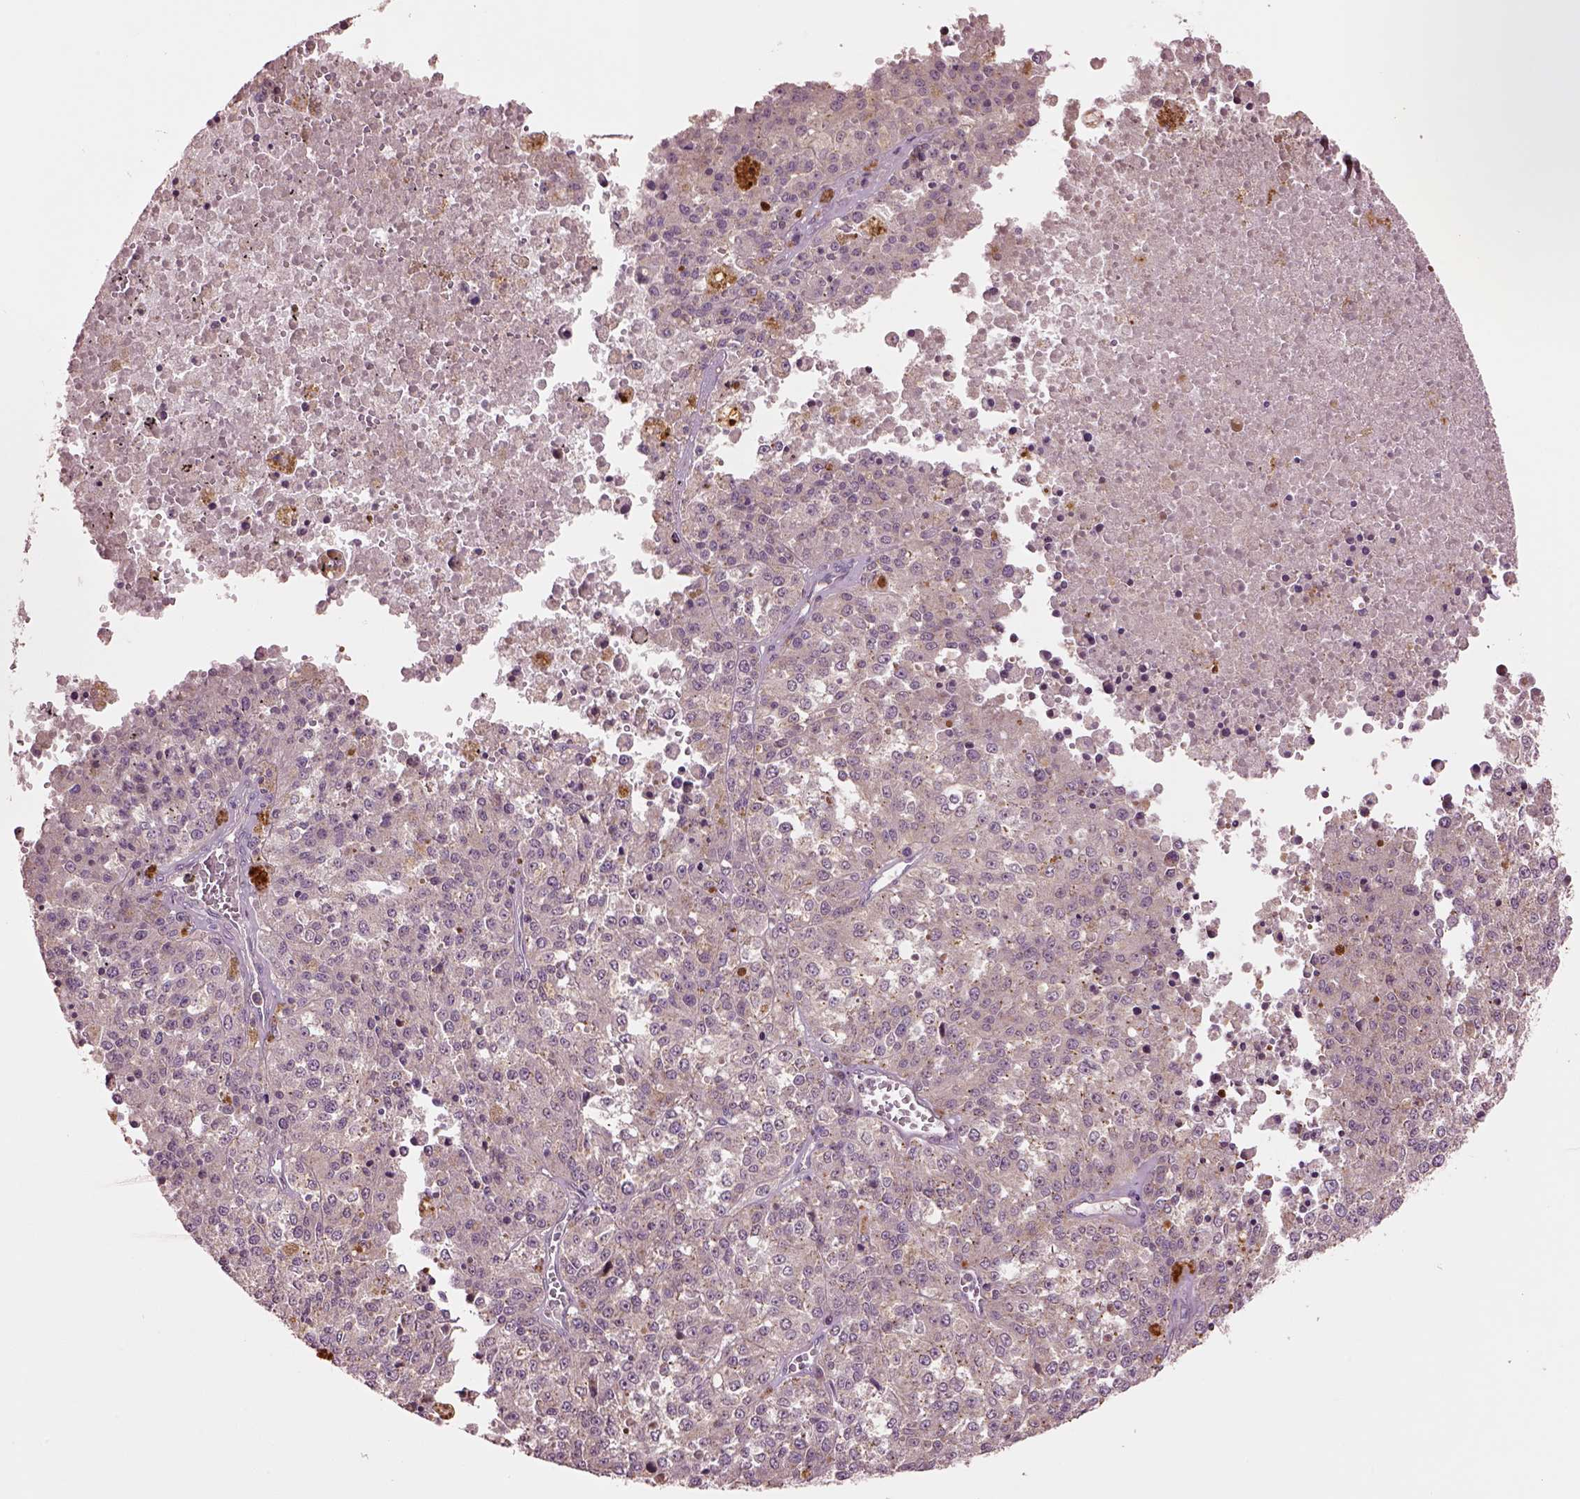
{"staining": {"intensity": "weak", "quantity": "25%-75%", "location": "cytoplasmic/membranous"}, "tissue": "melanoma", "cell_type": "Tumor cells", "image_type": "cancer", "snomed": [{"axis": "morphology", "description": "Malignant melanoma, Metastatic site"}, {"axis": "topography", "description": "Lymph node"}], "caption": "Melanoma tissue demonstrates weak cytoplasmic/membranous expression in approximately 25%-75% of tumor cells", "gene": "MTHFS", "patient": {"sex": "female", "age": 64}}